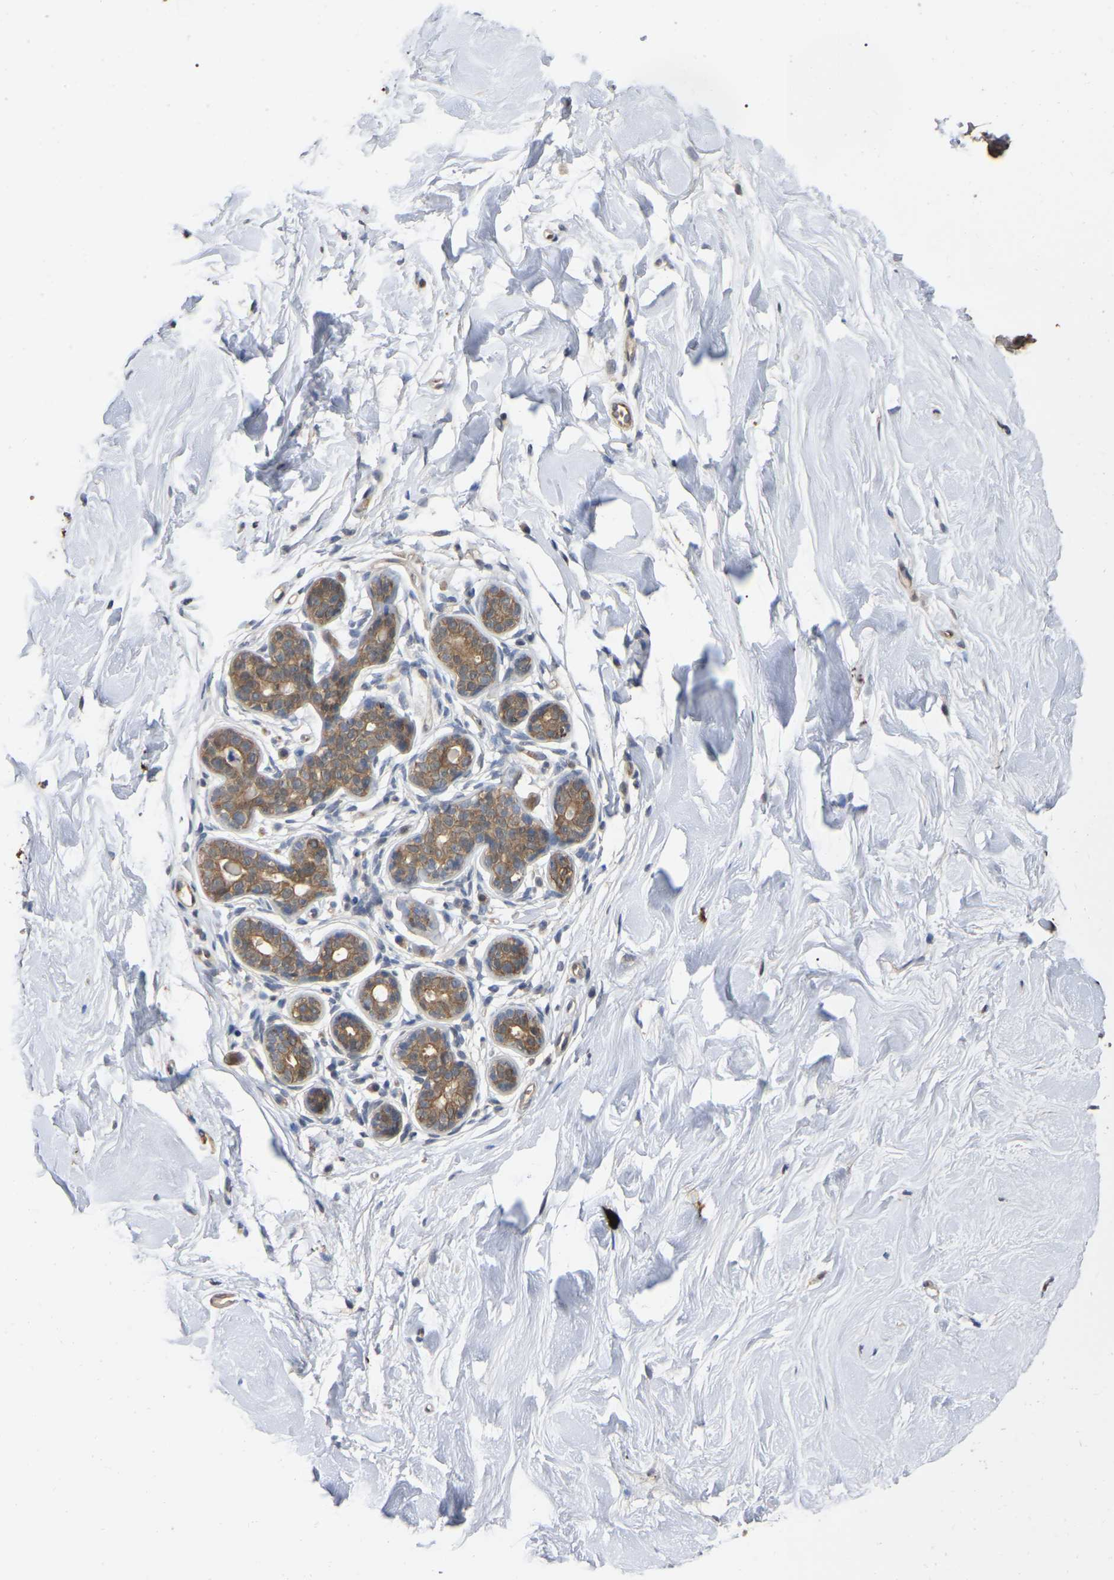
{"staining": {"intensity": "negative", "quantity": "none", "location": "none"}, "tissue": "breast", "cell_type": "Adipocytes", "image_type": "normal", "snomed": [{"axis": "morphology", "description": "Normal tissue, NOS"}, {"axis": "topography", "description": "Breast"}], "caption": "High power microscopy image of an IHC photomicrograph of unremarkable breast, revealing no significant expression in adipocytes.", "gene": "FAM219A", "patient": {"sex": "female", "age": 22}}